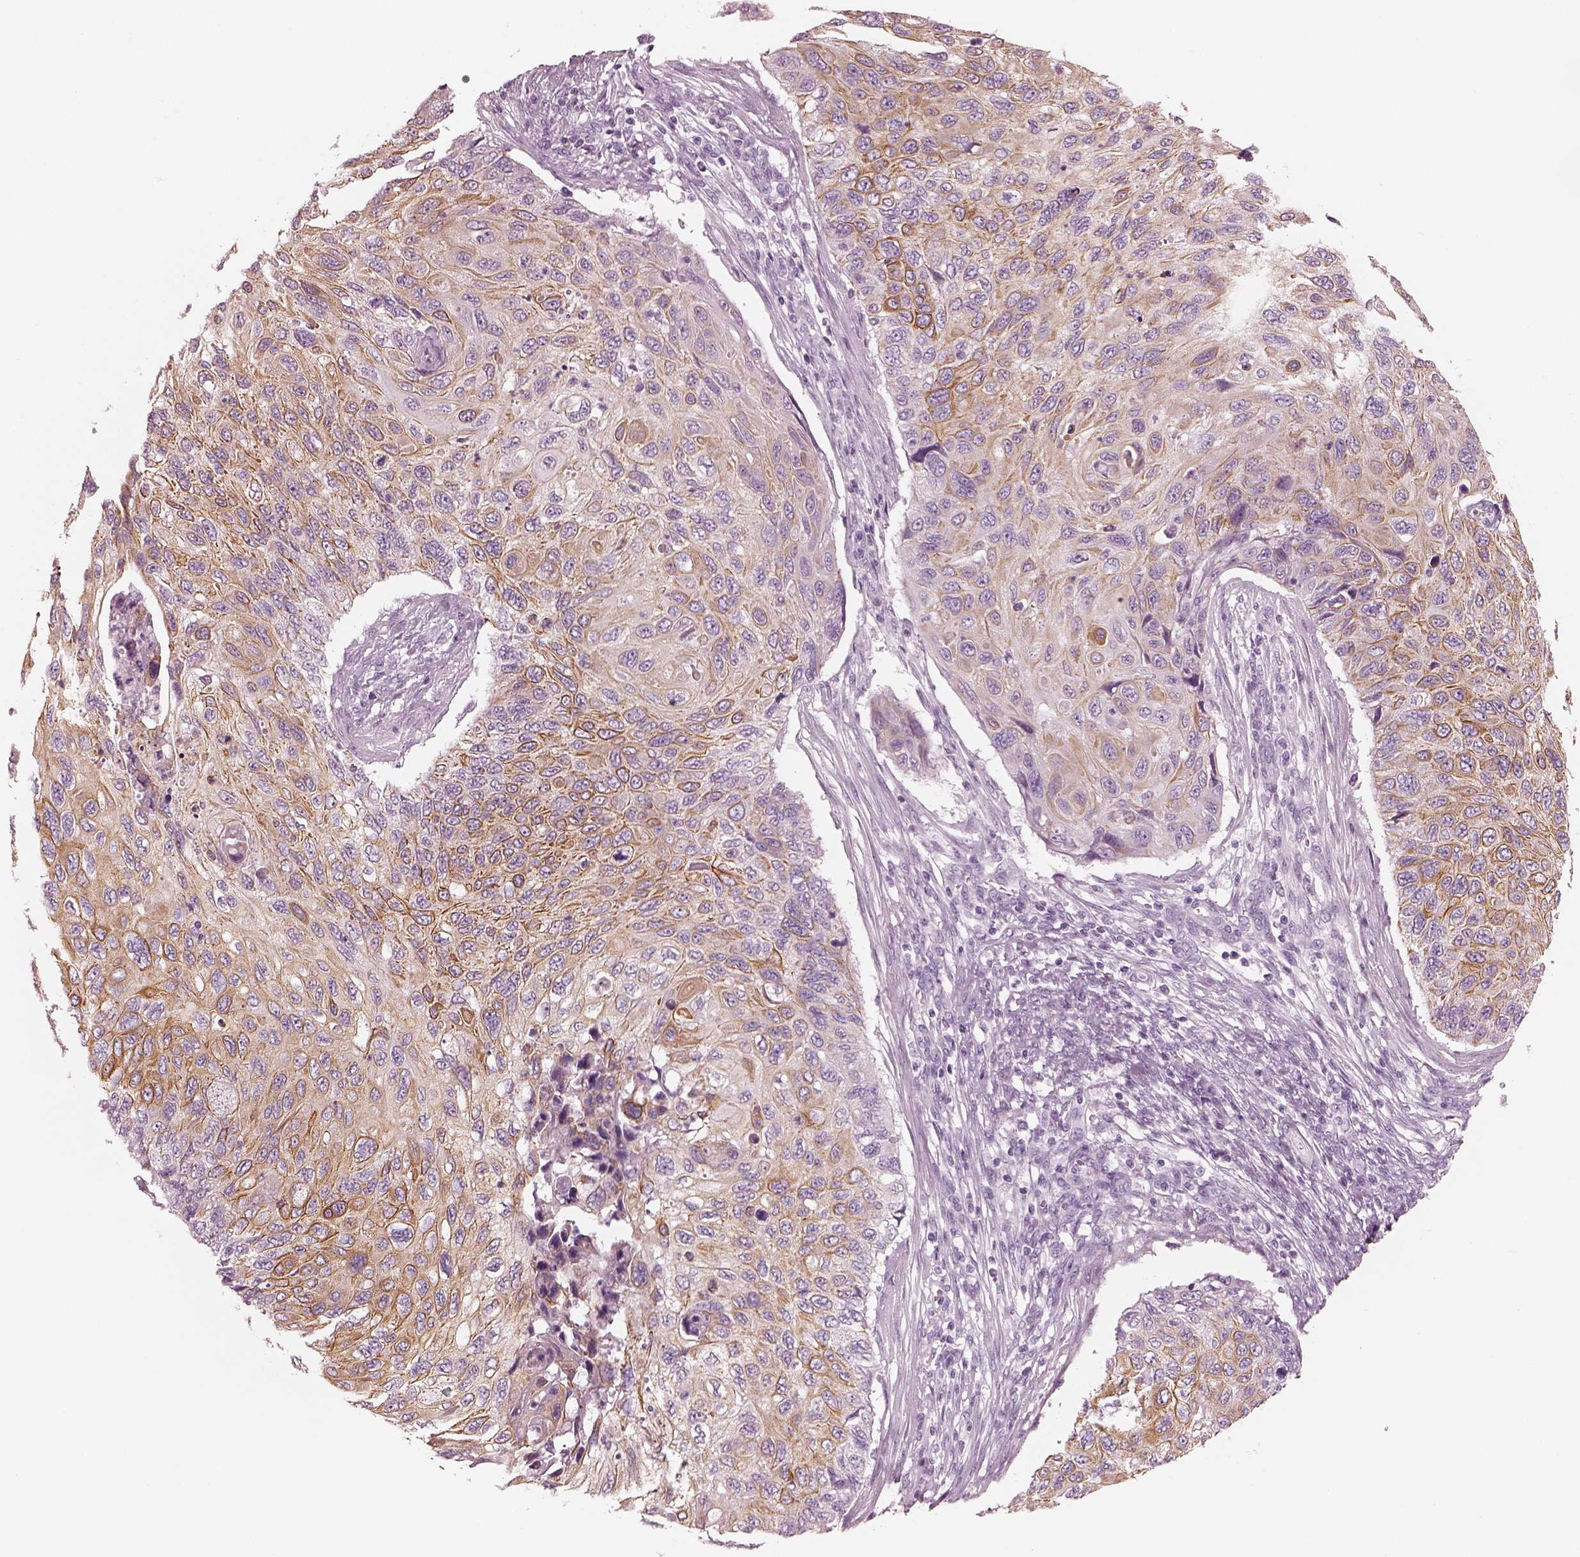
{"staining": {"intensity": "moderate", "quantity": "25%-75%", "location": "cytoplasmic/membranous"}, "tissue": "cervical cancer", "cell_type": "Tumor cells", "image_type": "cancer", "snomed": [{"axis": "morphology", "description": "Squamous cell carcinoma, NOS"}, {"axis": "topography", "description": "Cervix"}], "caption": "Squamous cell carcinoma (cervical) stained with IHC shows moderate cytoplasmic/membranous staining in about 25%-75% of tumor cells. Nuclei are stained in blue.", "gene": "PON3", "patient": {"sex": "female", "age": 70}}